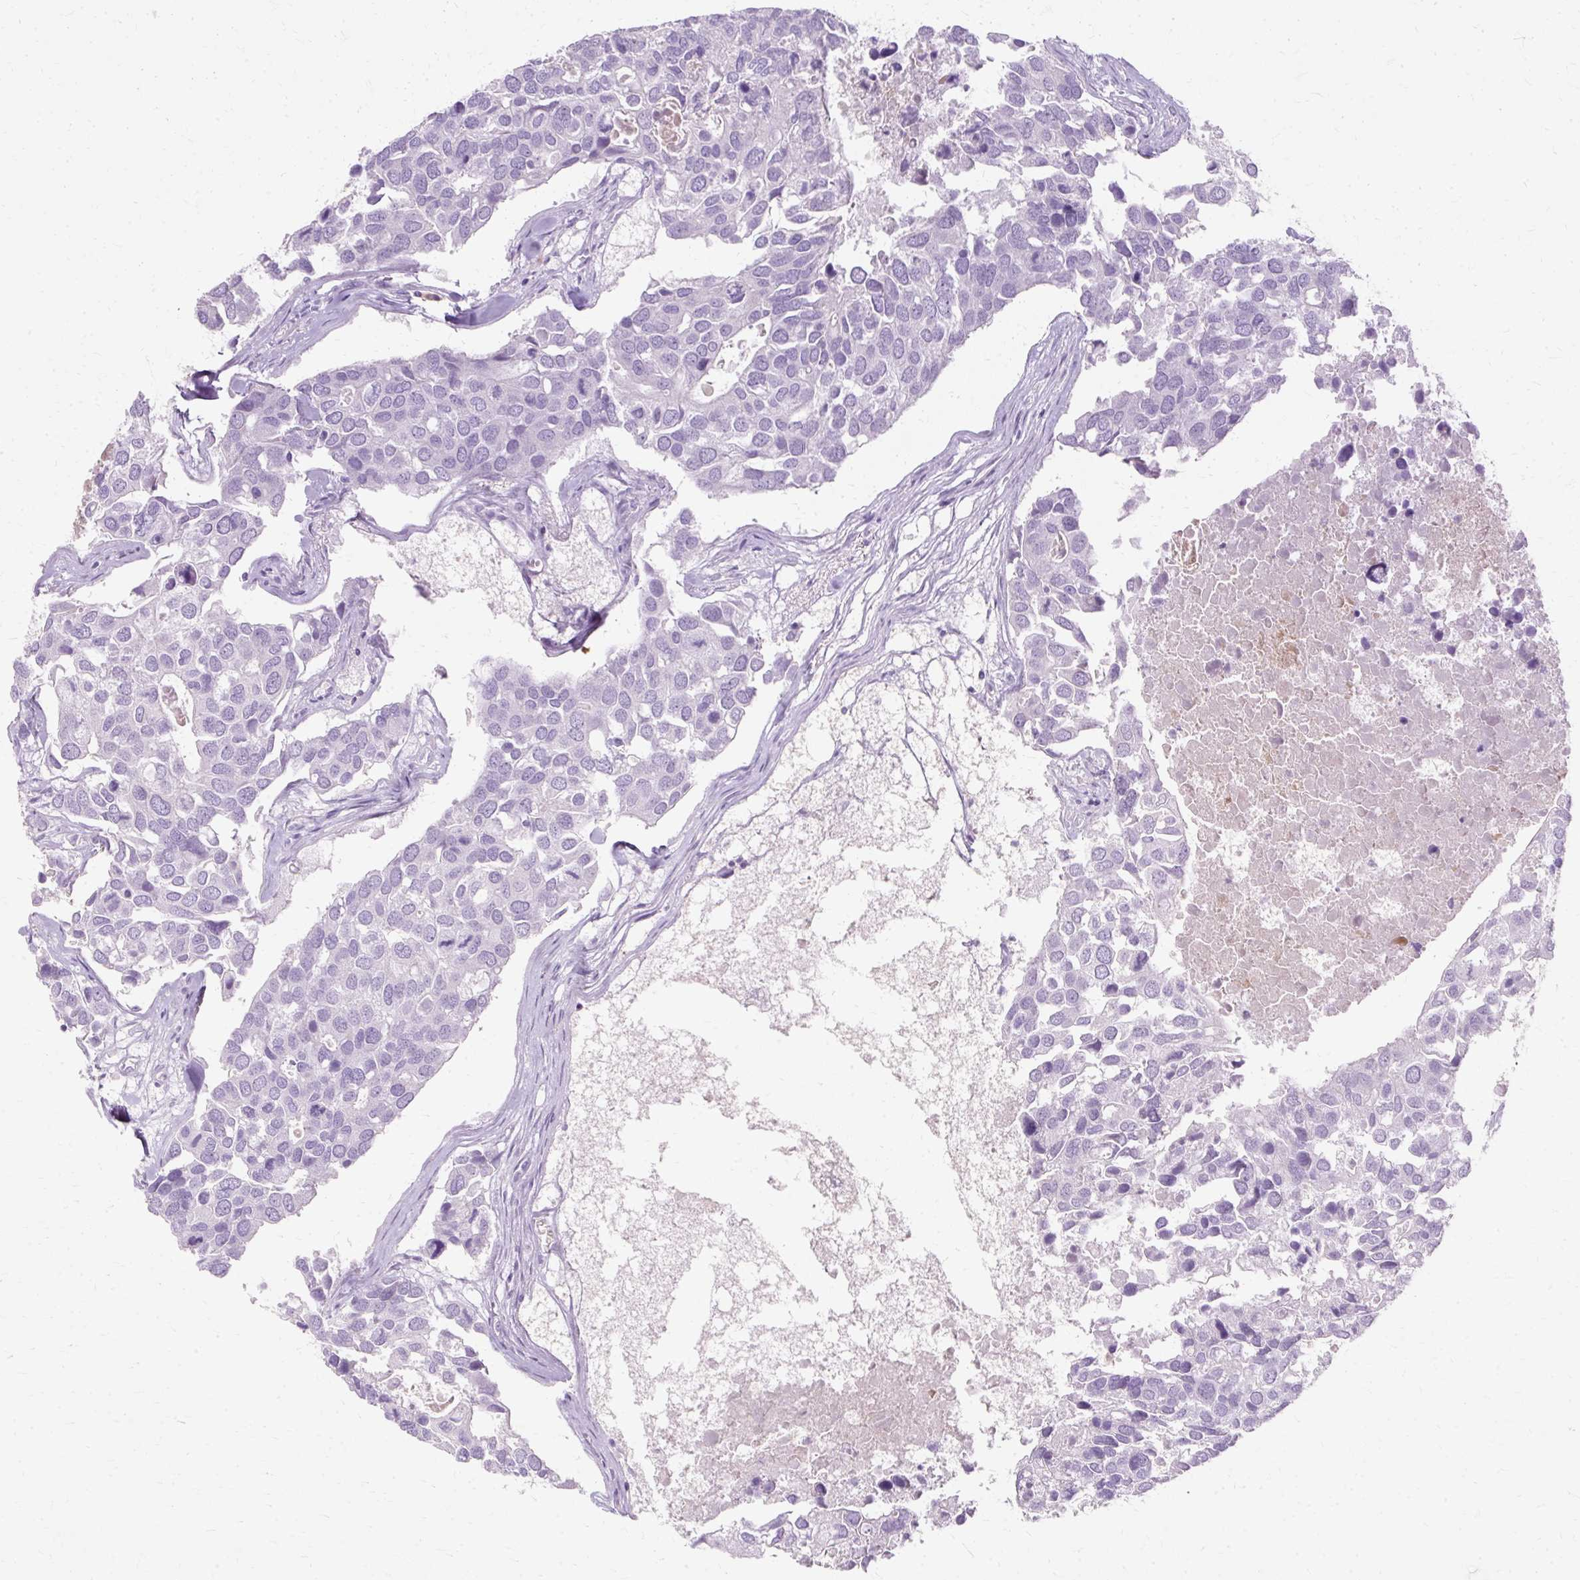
{"staining": {"intensity": "negative", "quantity": "none", "location": "none"}, "tissue": "breast cancer", "cell_type": "Tumor cells", "image_type": "cancer", "snomed": [{"axis": "morphology", "description": "Duct carcinoma"}, {"axis": "topography", "description": "Breast"}], "caption": "Histopathology image shows no significant protein expression in tumor cells of breast cancer.", "gene": "DEFA1", "patient": {"sex": "female", "age": 83}}